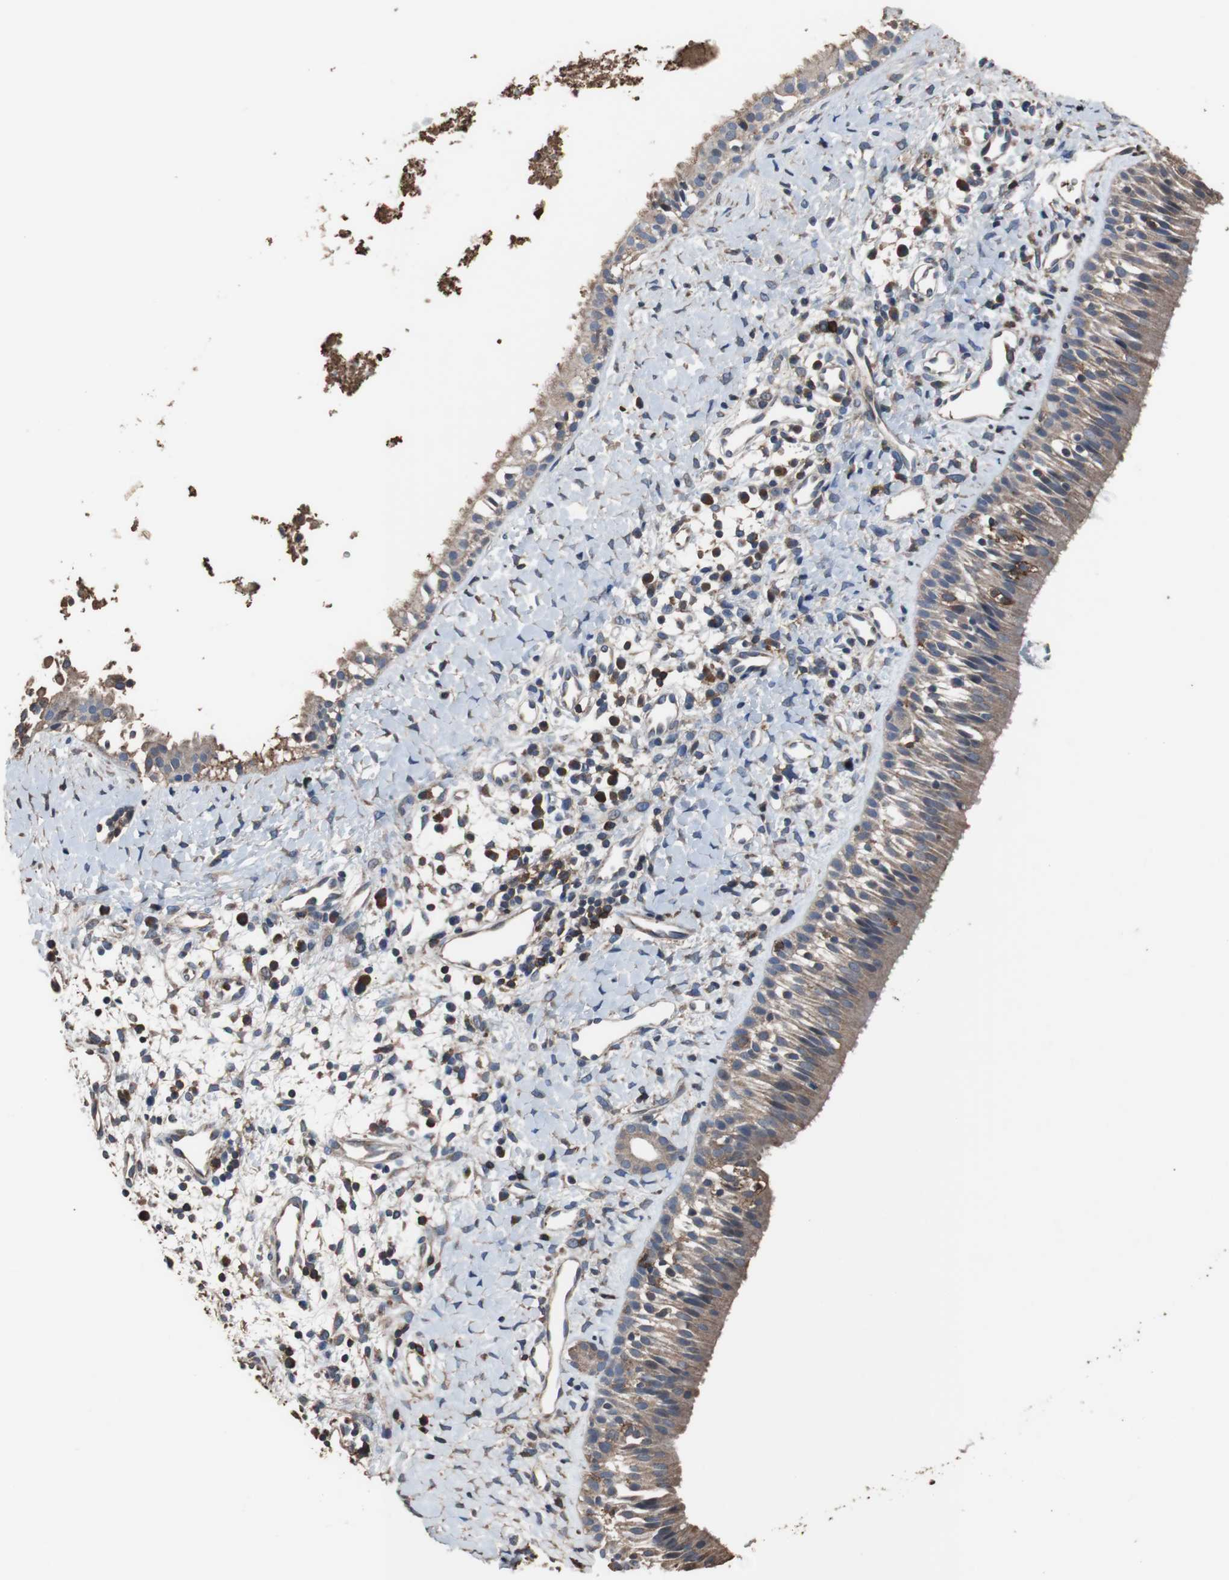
{"staining": {"intensity": "weak", "quantity": ">75%", "location": "cytoplasmic/membranous"}, "tissue": "nasopharynx", "cell_type": "Respiratory epithelial cells", "image_type": "normal", "snomed": [{"axis": "morphology", "description": "Normal tissue, NOS"}, {"axis": "topography", "description": "Nasopharynx"}], "caption": "Brown immunohistochemical staining in benign human nasopharynx reveals weak cytoplasmic/membranous expression in about >75% of respiratory epithelial cells.", "gene": "SCIMP", "patient": {"sex": "male", "age": 22}}